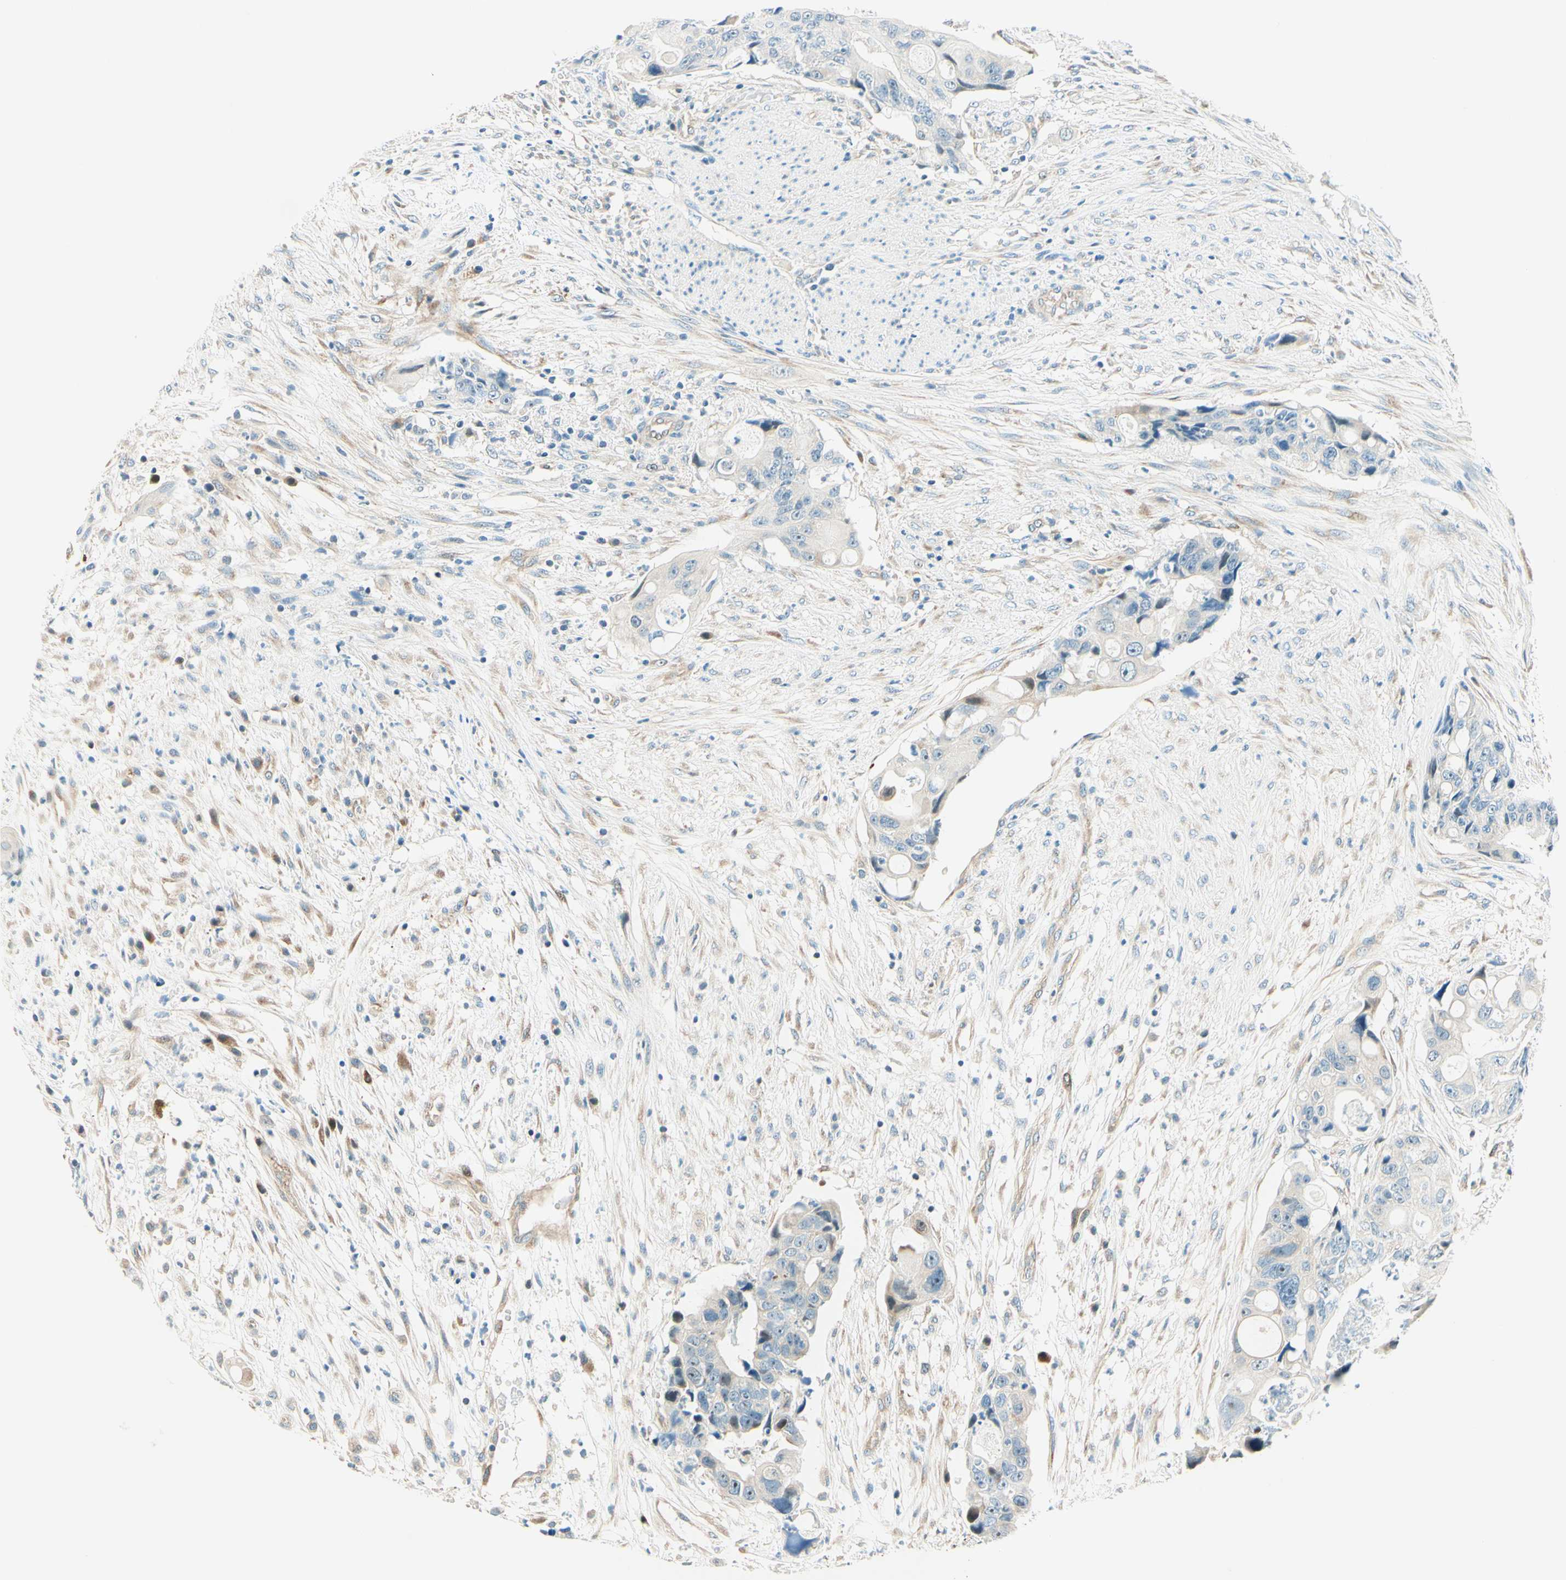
{"staining": {"intensity": "negative", "quantity": "none", "location": "none"}, "tissue": "colorectal cancer", "cell_type": "Tumor cells", "image_type": "cancer", "snomed": [{"axis": "morphology", "description": "Adenocarcinoma, NOS"}, {"axis": "topography", "description": "Colon"}], "caption": "The IHC image has no significant staining in tumor cells of adenocarcinoma (colorectal) tissue.", "gene": "TAOK2", "patient": {"sex": "female", "age": 57}}